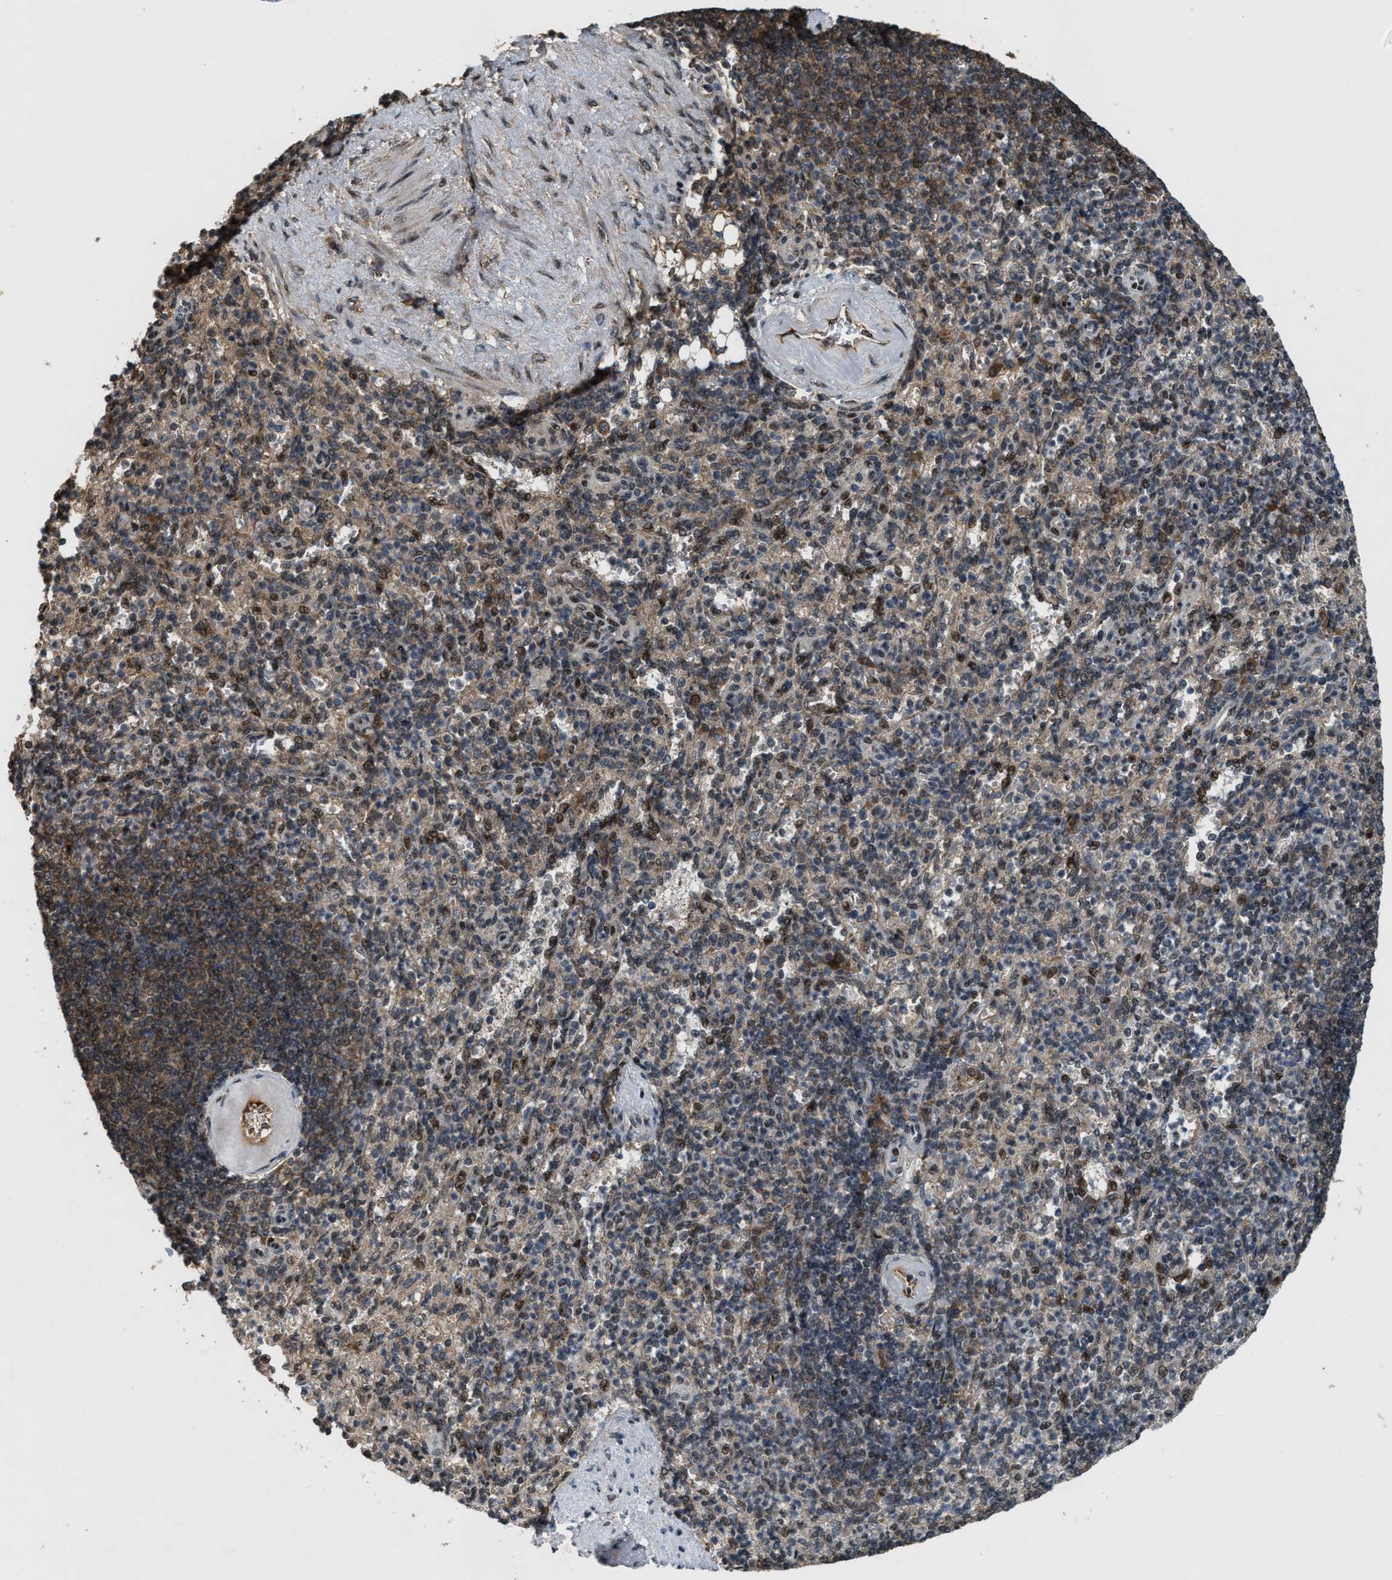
{"staining": {"intensity": "moderate", "quantity": "25%-75%", "location": "cytoplasmic/membranous"}, "tissue": "spleen", "cell_type": "Cells in red pulp", "image_type": "normal", "snomed": [{"axis": "morphology", "description": "Normal tissue, NOS"}, {"axis": "topography", "description": "Spleen"}], "caption": "Brown immunohistochemical staining in unremarkable human spleen reveals moderate cytoplasmic/membranous staining in approximately 25%-75% of cells in red pulp.", "gene": "ARHGEF5", "patient": {"sex": "female", "age": 74}}